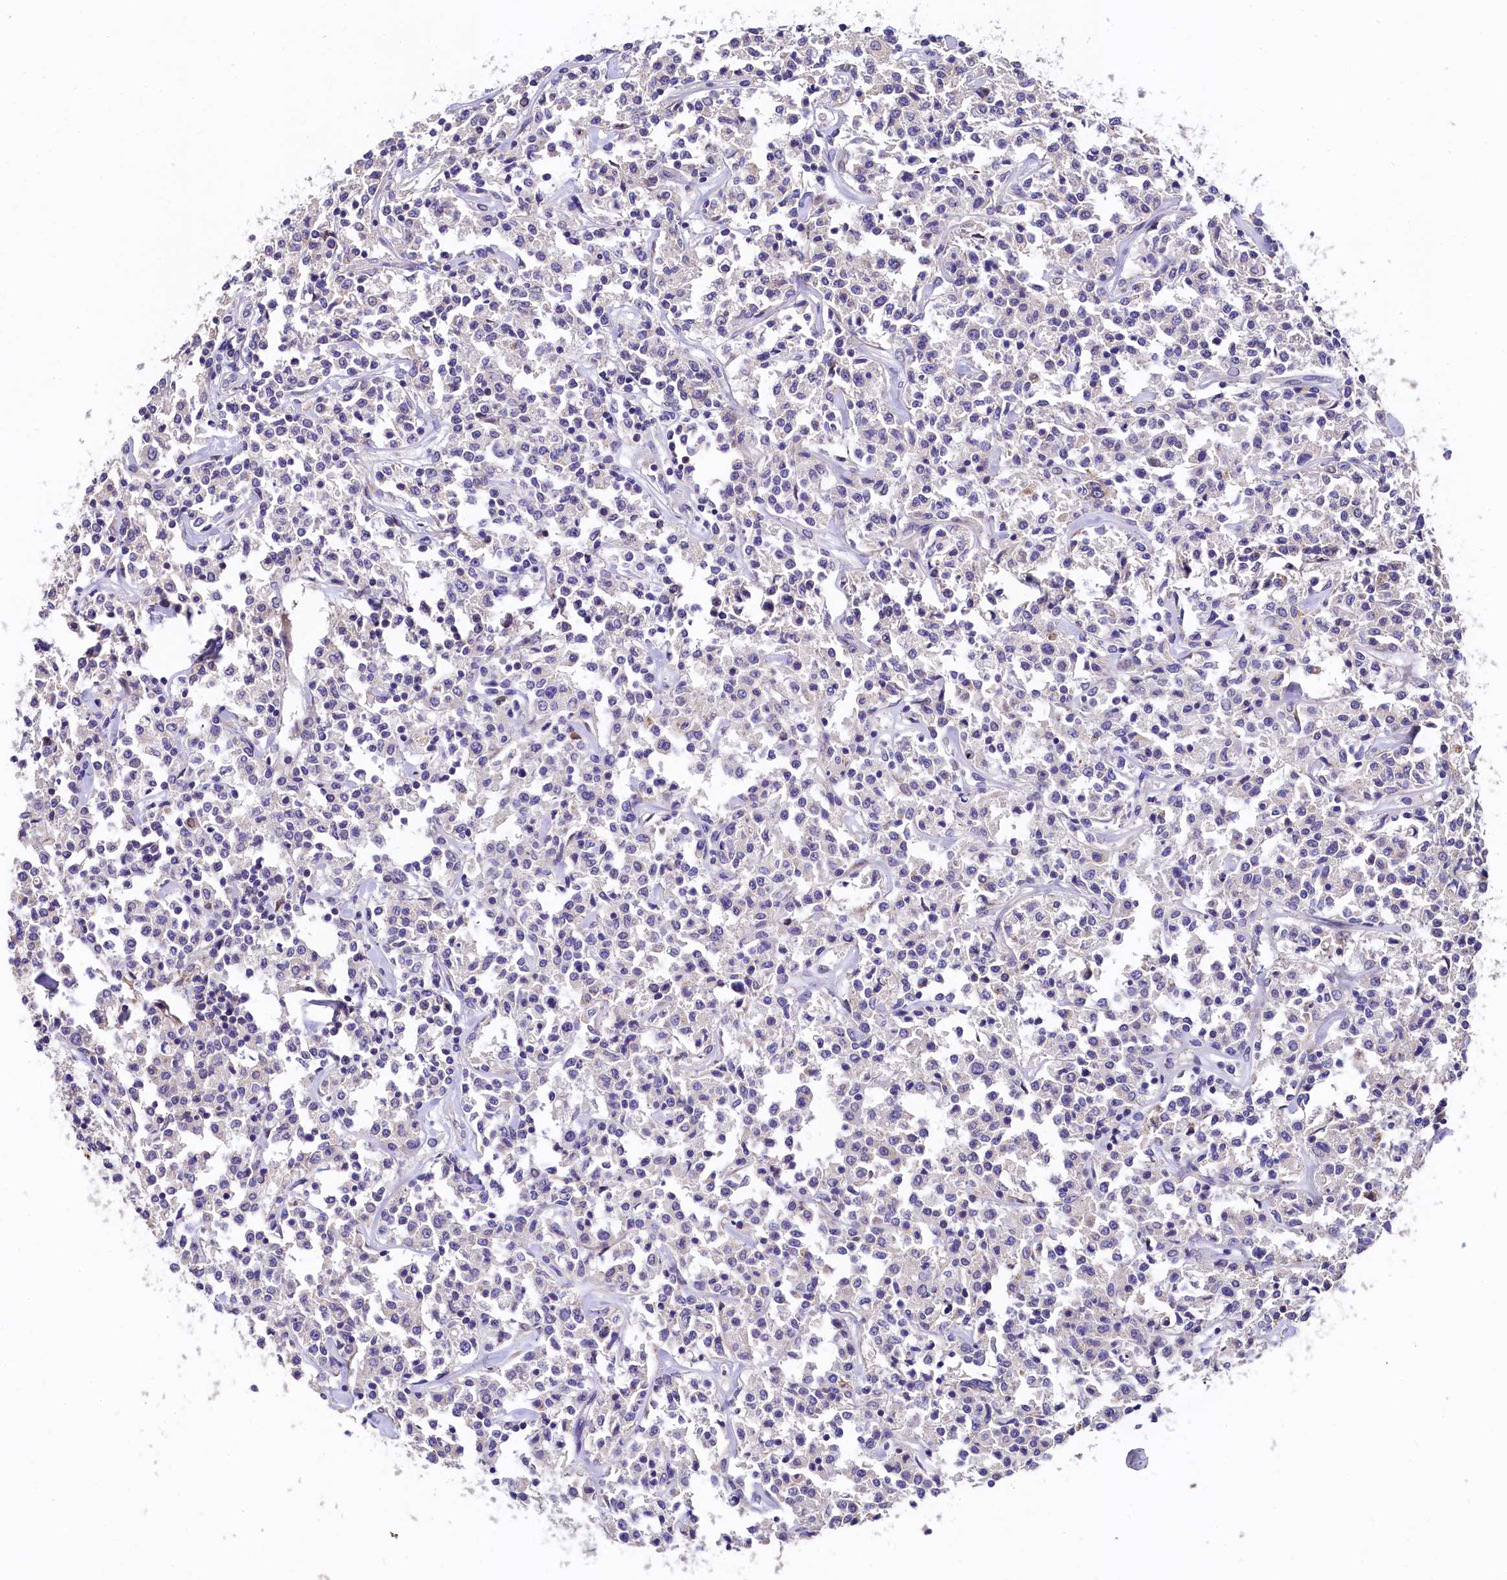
{"staining": {"intensity": "negative", "quantity": "none", "location": "none"}, "tissue": "lymphoma", "cell_type": "Tumor cells", "image_type": "cancer", "snomed": [{"axis": "morphology", "description": "Malignant lymphoma, non-Hodgkin's type, Low grade"}, {"axis": "topography", "description": "Small intestine"}], "caption": "This is an immunohistochemistry (IHC) micrograph of human lymphoma. There is no staining in tumor cells.", "gene": "EPS8L2", "patient": {"sex": "female", "age": 59}}